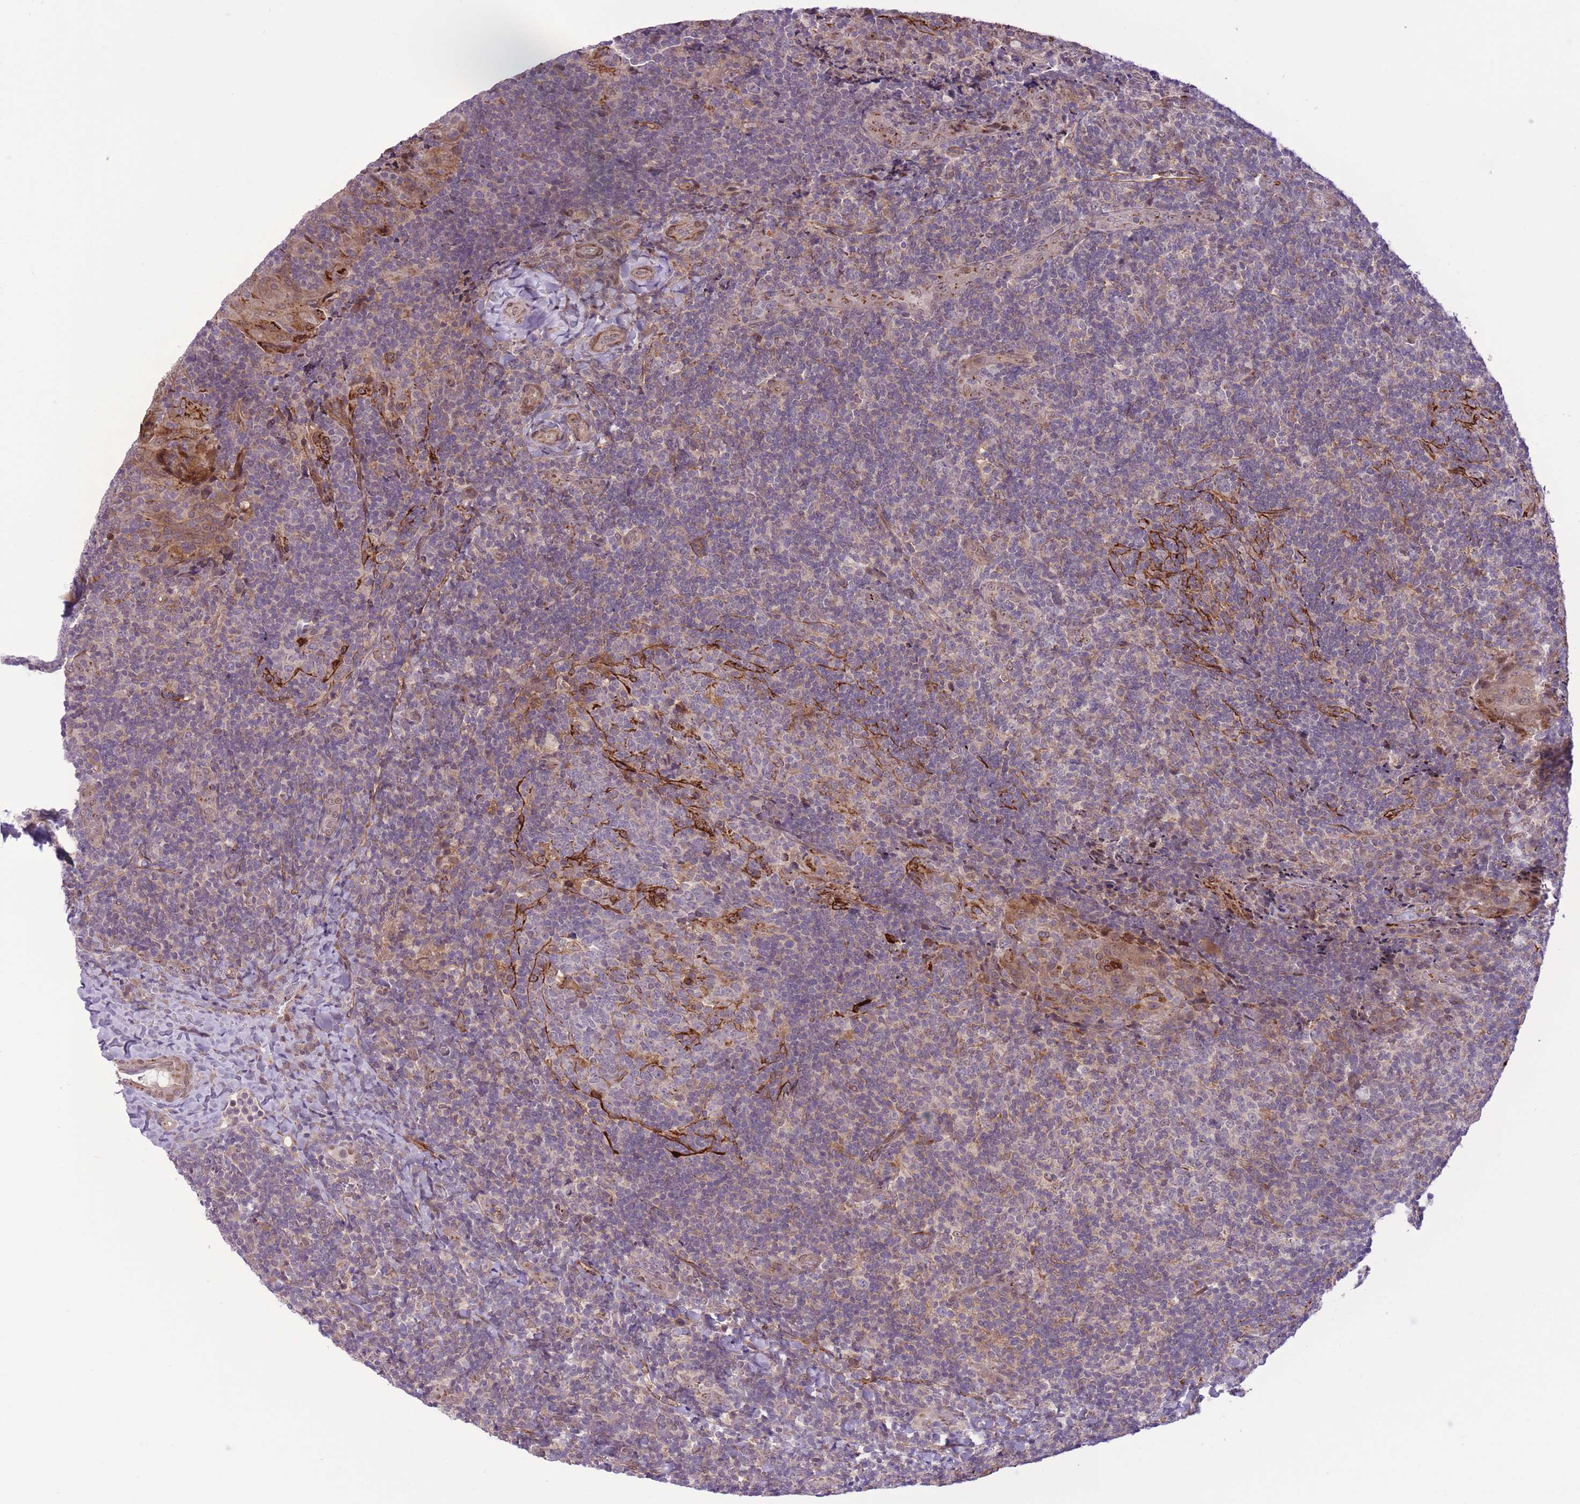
{"staining": {"intensity": "weak", "quantity": "<25%", "location": "cytoplasmic/membranous"}, "tissue": "tonsil", "cell_type": "Germinal center cells", "image_type": "normal", "snomed": [{"axis": "morphology", "description": "Normal tissue, NOS"}, {"axis": "topography", "description": "Tonsil"}], "caption": "Protein analysis of unremarkable tonsil demonstrates no significant positivity in germinal center cells.", "gene": "ZBED5", "patient": {"sex": "male", "age": 17}}